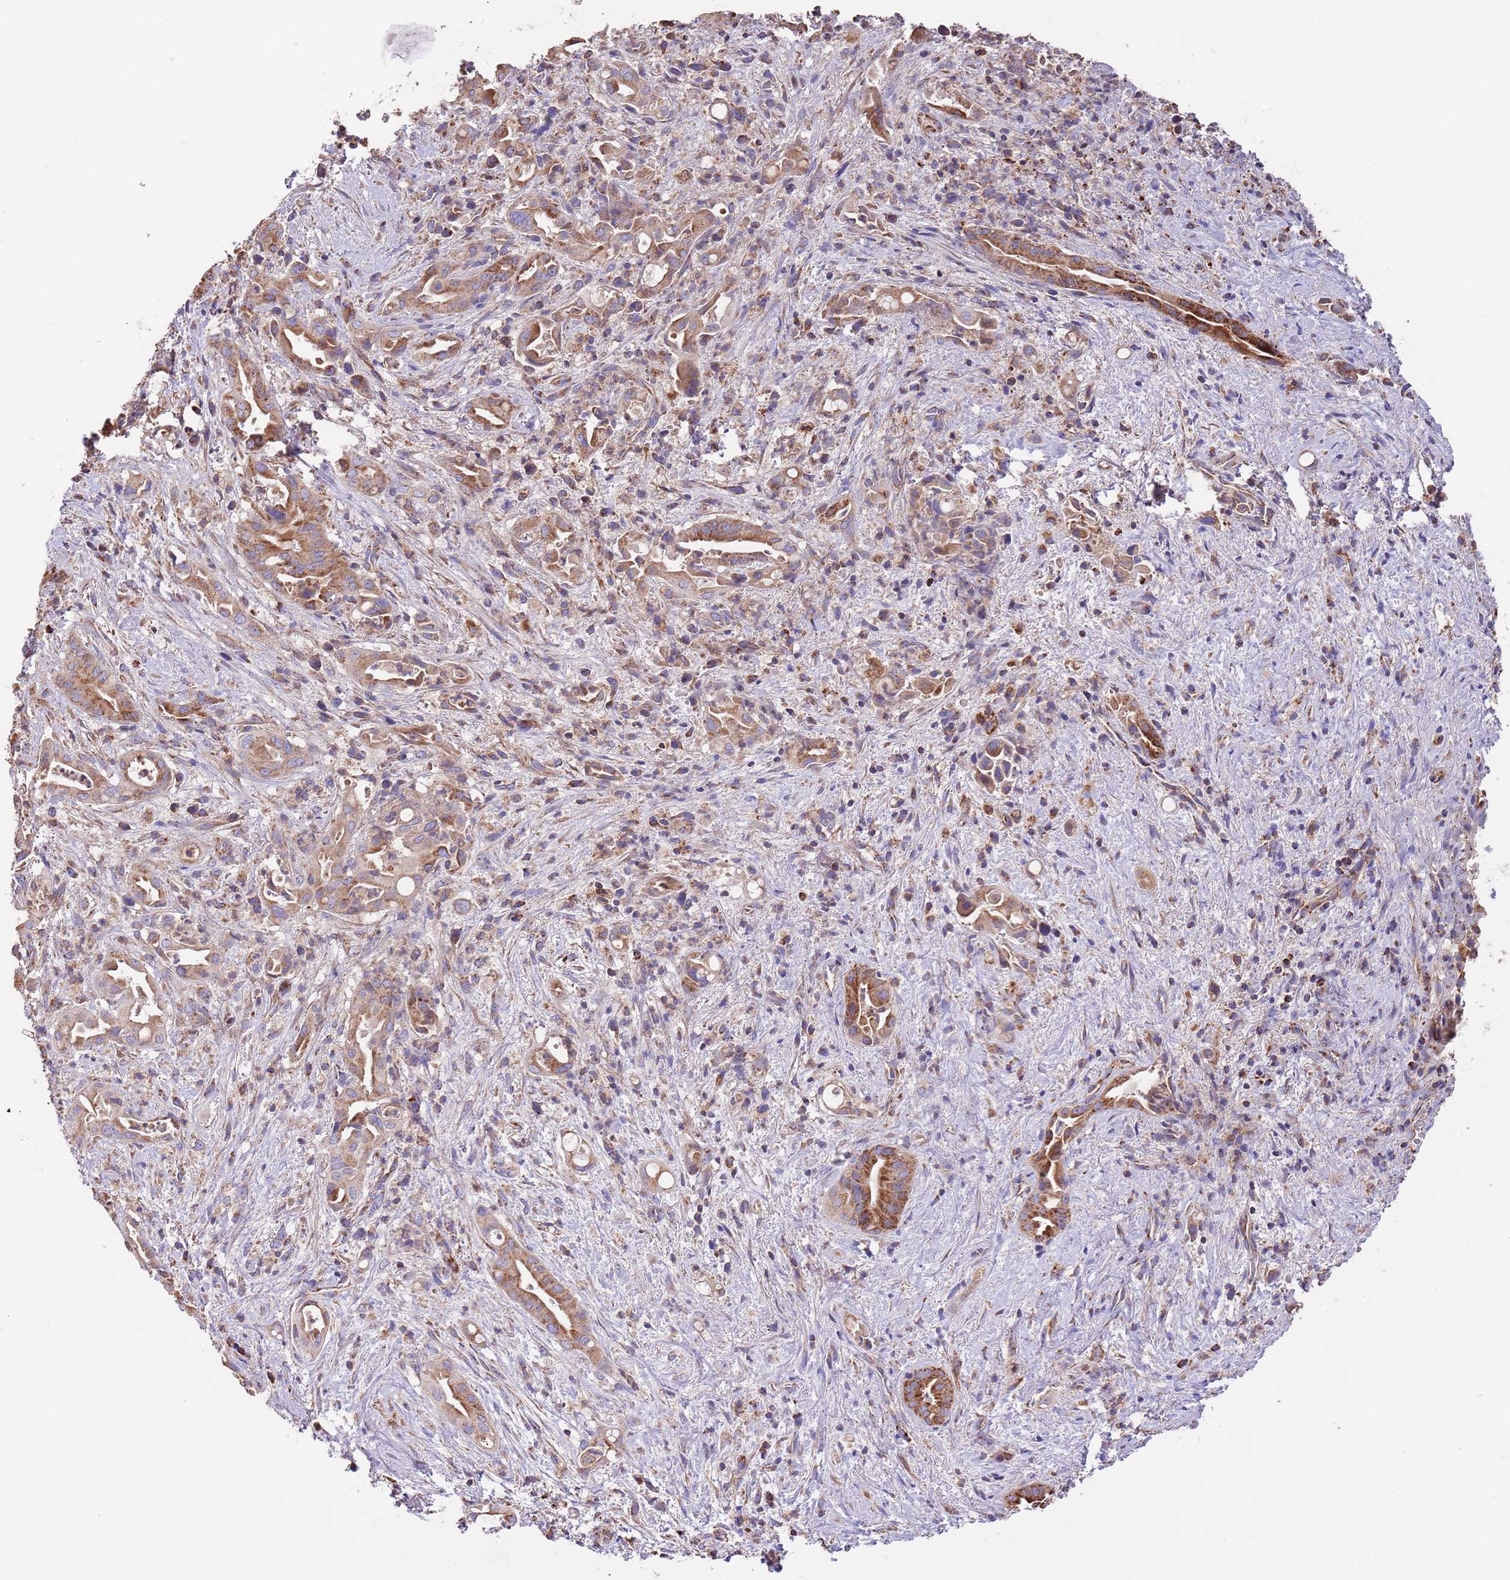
{"staining": {"intensity": "strong", "quantity": ">75%", "location": "cytoplasmic/membranous"}, "tissue": "liver cancer", "cell_type": "Tumor cells", "image_type": "cancer", "snomed": [{"axis": "morphology", "description": "Cholangiocarcinoma"}, {"axis": "topography", "description": "Liver"}], "caption": "DAB (3,3'-diaminobenzidine) immunohistochemical staining of human liver cancer displays strong cytoplasmic/membranous protein expression in approximately >75% of tumor cells. The staining is performed using DAB (3,3'-diaminobenzidine) brown chromogen to label protein expression. The nuclei are counter-stained blue using hematoxylin.", "gene": "DNAJA3", "patient": {"sex": "female", "age": 68}}